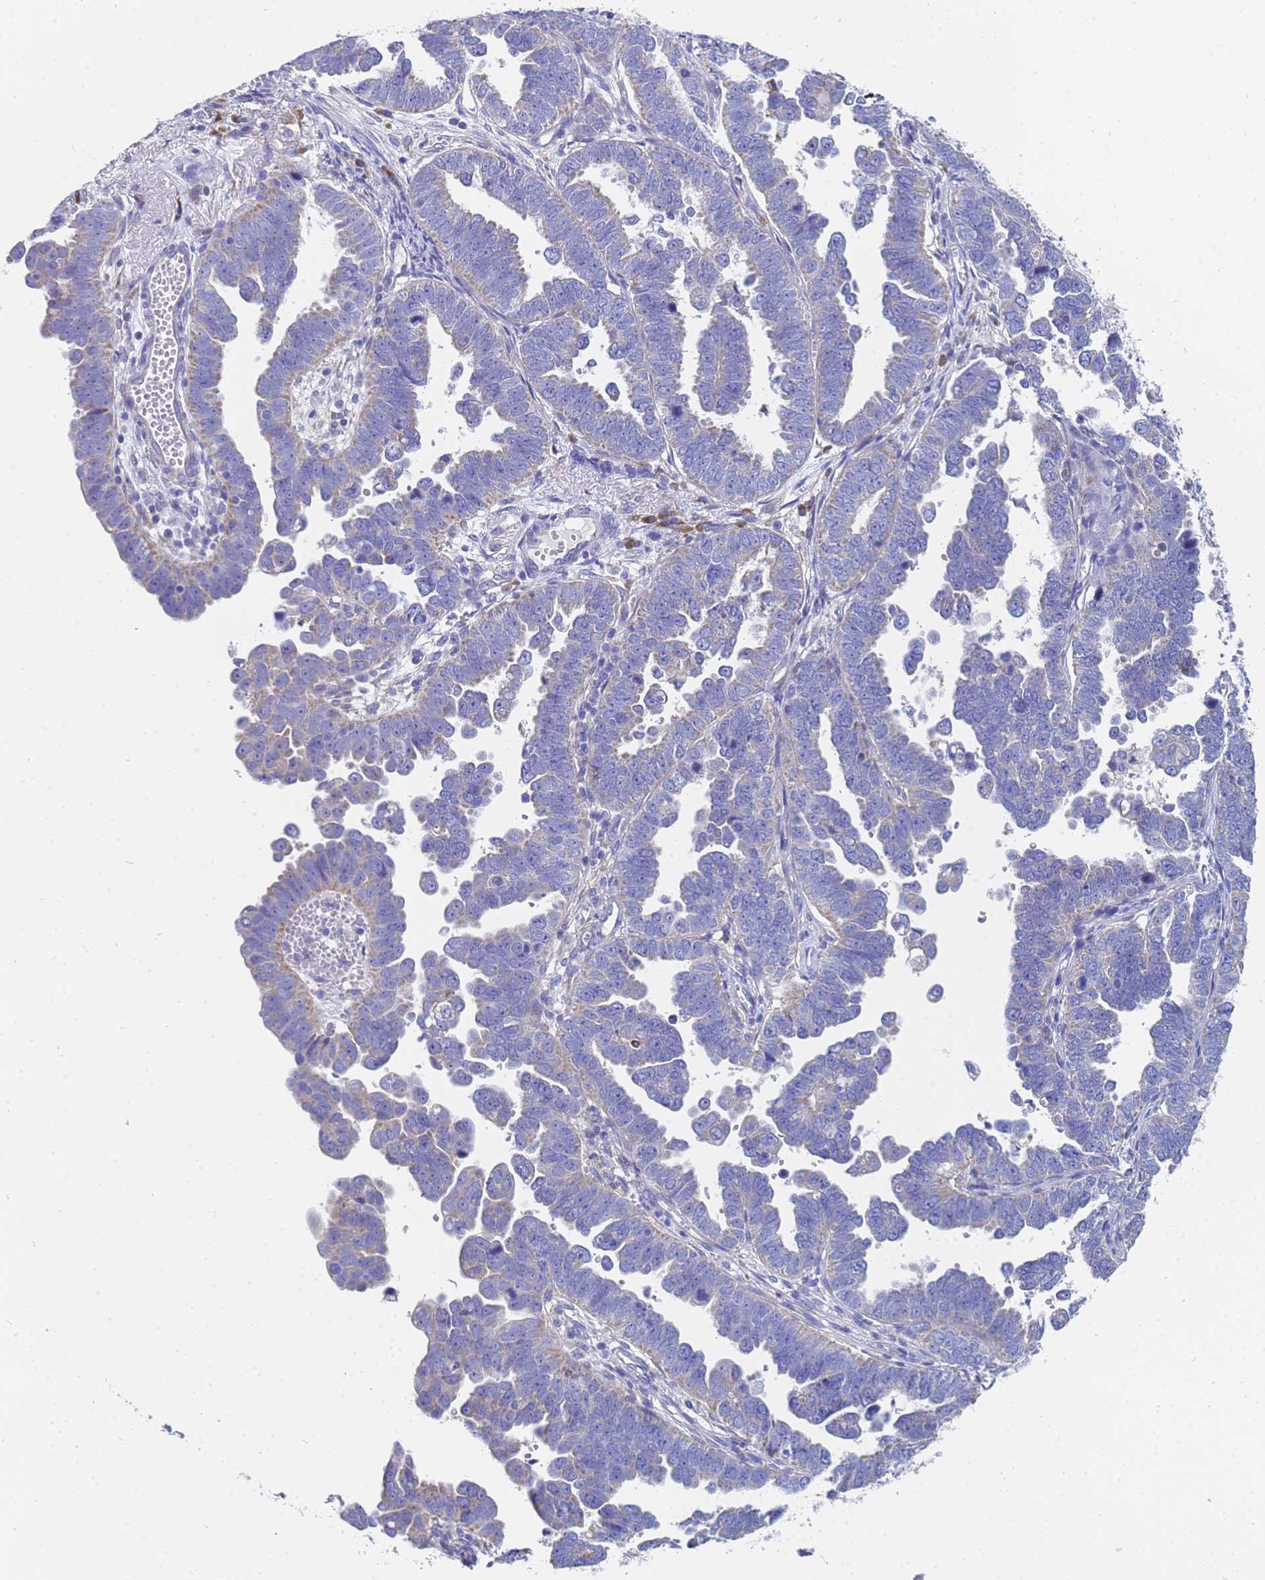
{"staining": {"intensity": "weak", "quantity": "<25%", "location": "cytoplasmic/membranous"}, "tissue": "endometrial cancer", "cell_type": "Tumor cells", "image_type": "cancer", "snomed": [{"axis": "morphology", "description": "Adenocarcinoma, NOS"}, {"axis": "topography", "description": "Endometrium"}], "caption": "High power microscopy image of an immunohistochemistry (IHC) photomicrograph of endometrial adenocarcinoma, revealing no significant expression in tumor cells. (DAB immunohistochemistry (IHC) visualized using brightfield microscopy, high magnification).", "gene": "TM4SF4", "patient": {"sex": "female", "age": 75}}